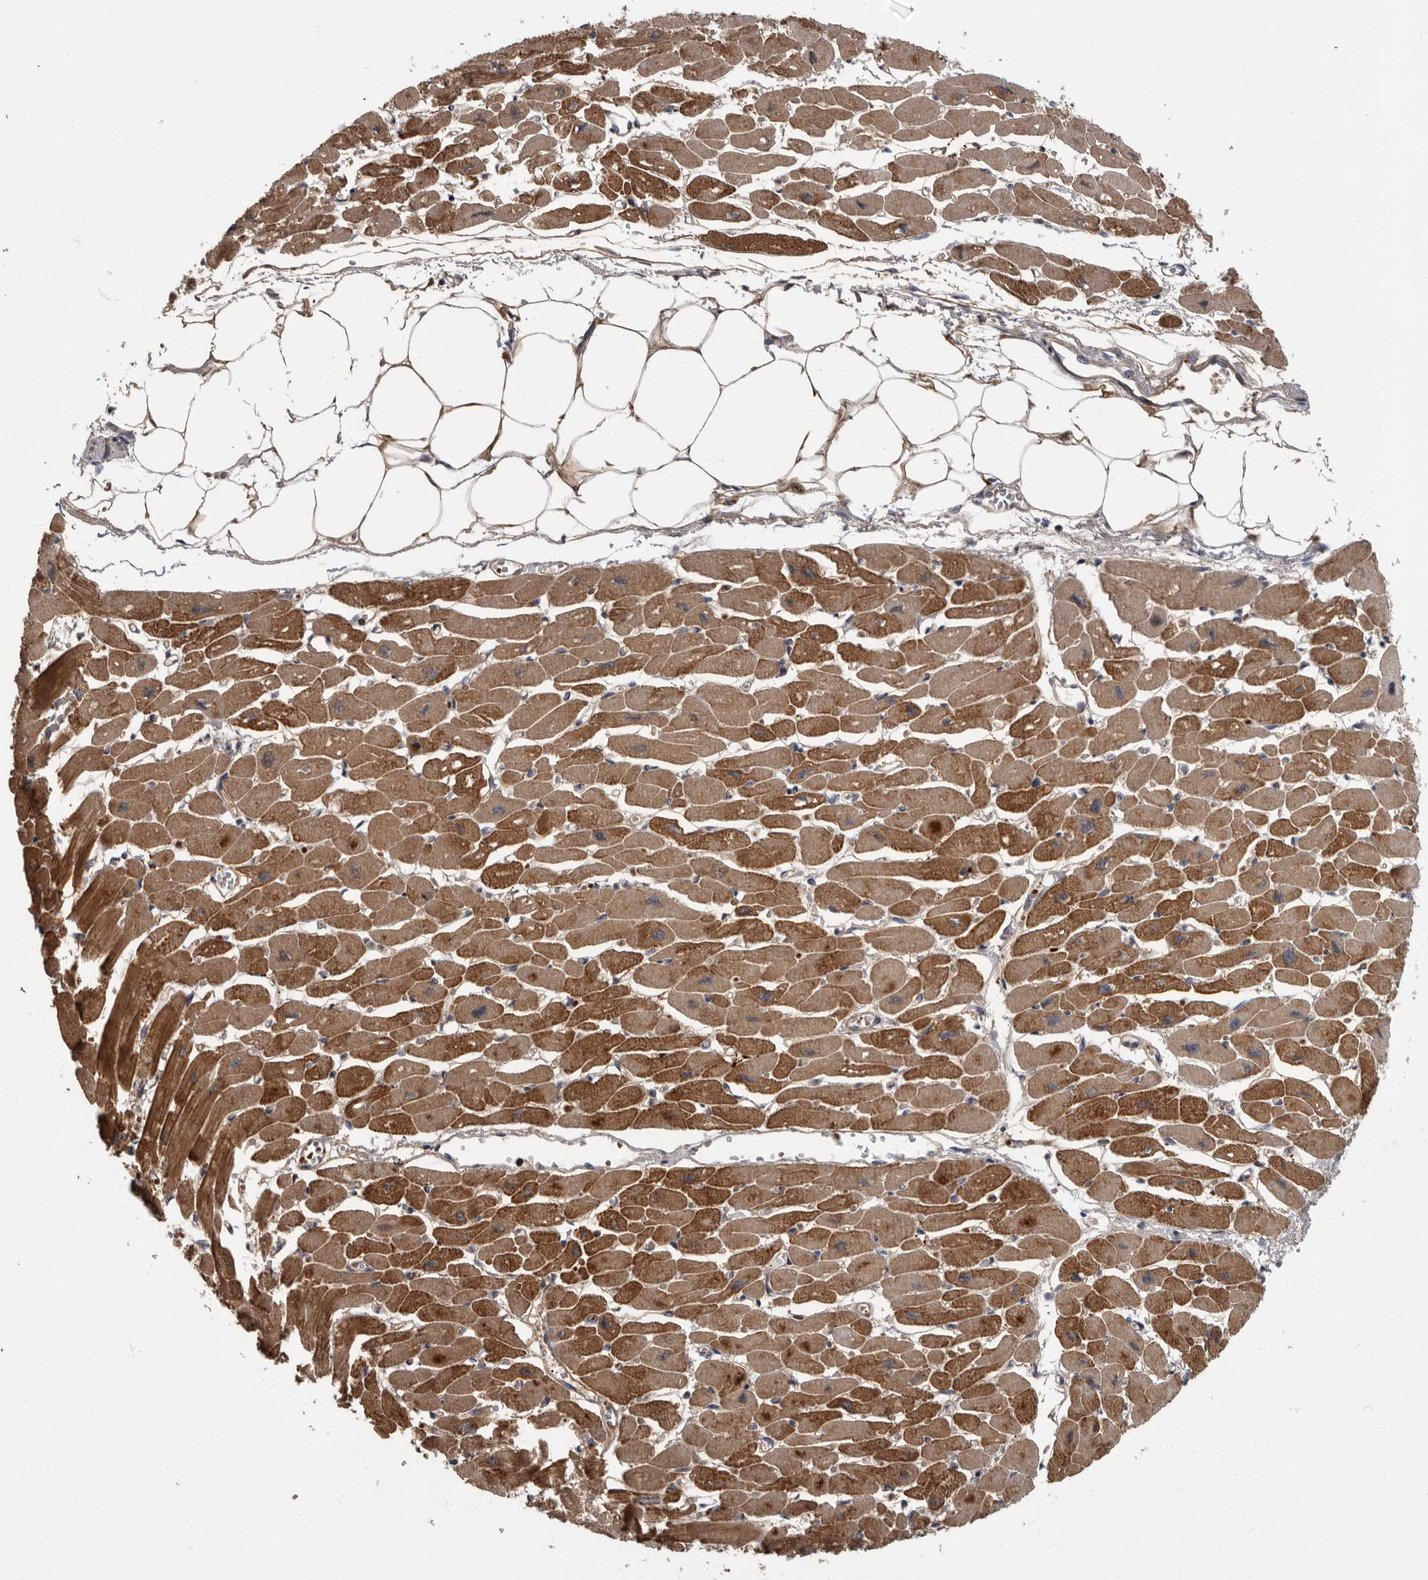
{"staining": {"intensity": "strong", "quantity": ">75%", "location": "cytoplasmic/membranous"}, "tissue": "heart muscle", "cell_type": "Cardiomyocytes", "image_type": "normal", "snomed": [{"axis": "morphology", "description": "Normal tissue, NOS"}, {"axis": "topography", "description": "Heart"}], "caption": "Immunohistochemical staining of normal human heart muscle shows strong cytoplasmic/membranous protein expression in approximately >75% of cardiomyocytes. (brown staining indicates protein expression, while blue staining denotes nuclei).", "gene": "PDE7A", "patient": {"sex": "female", "age": 54}}